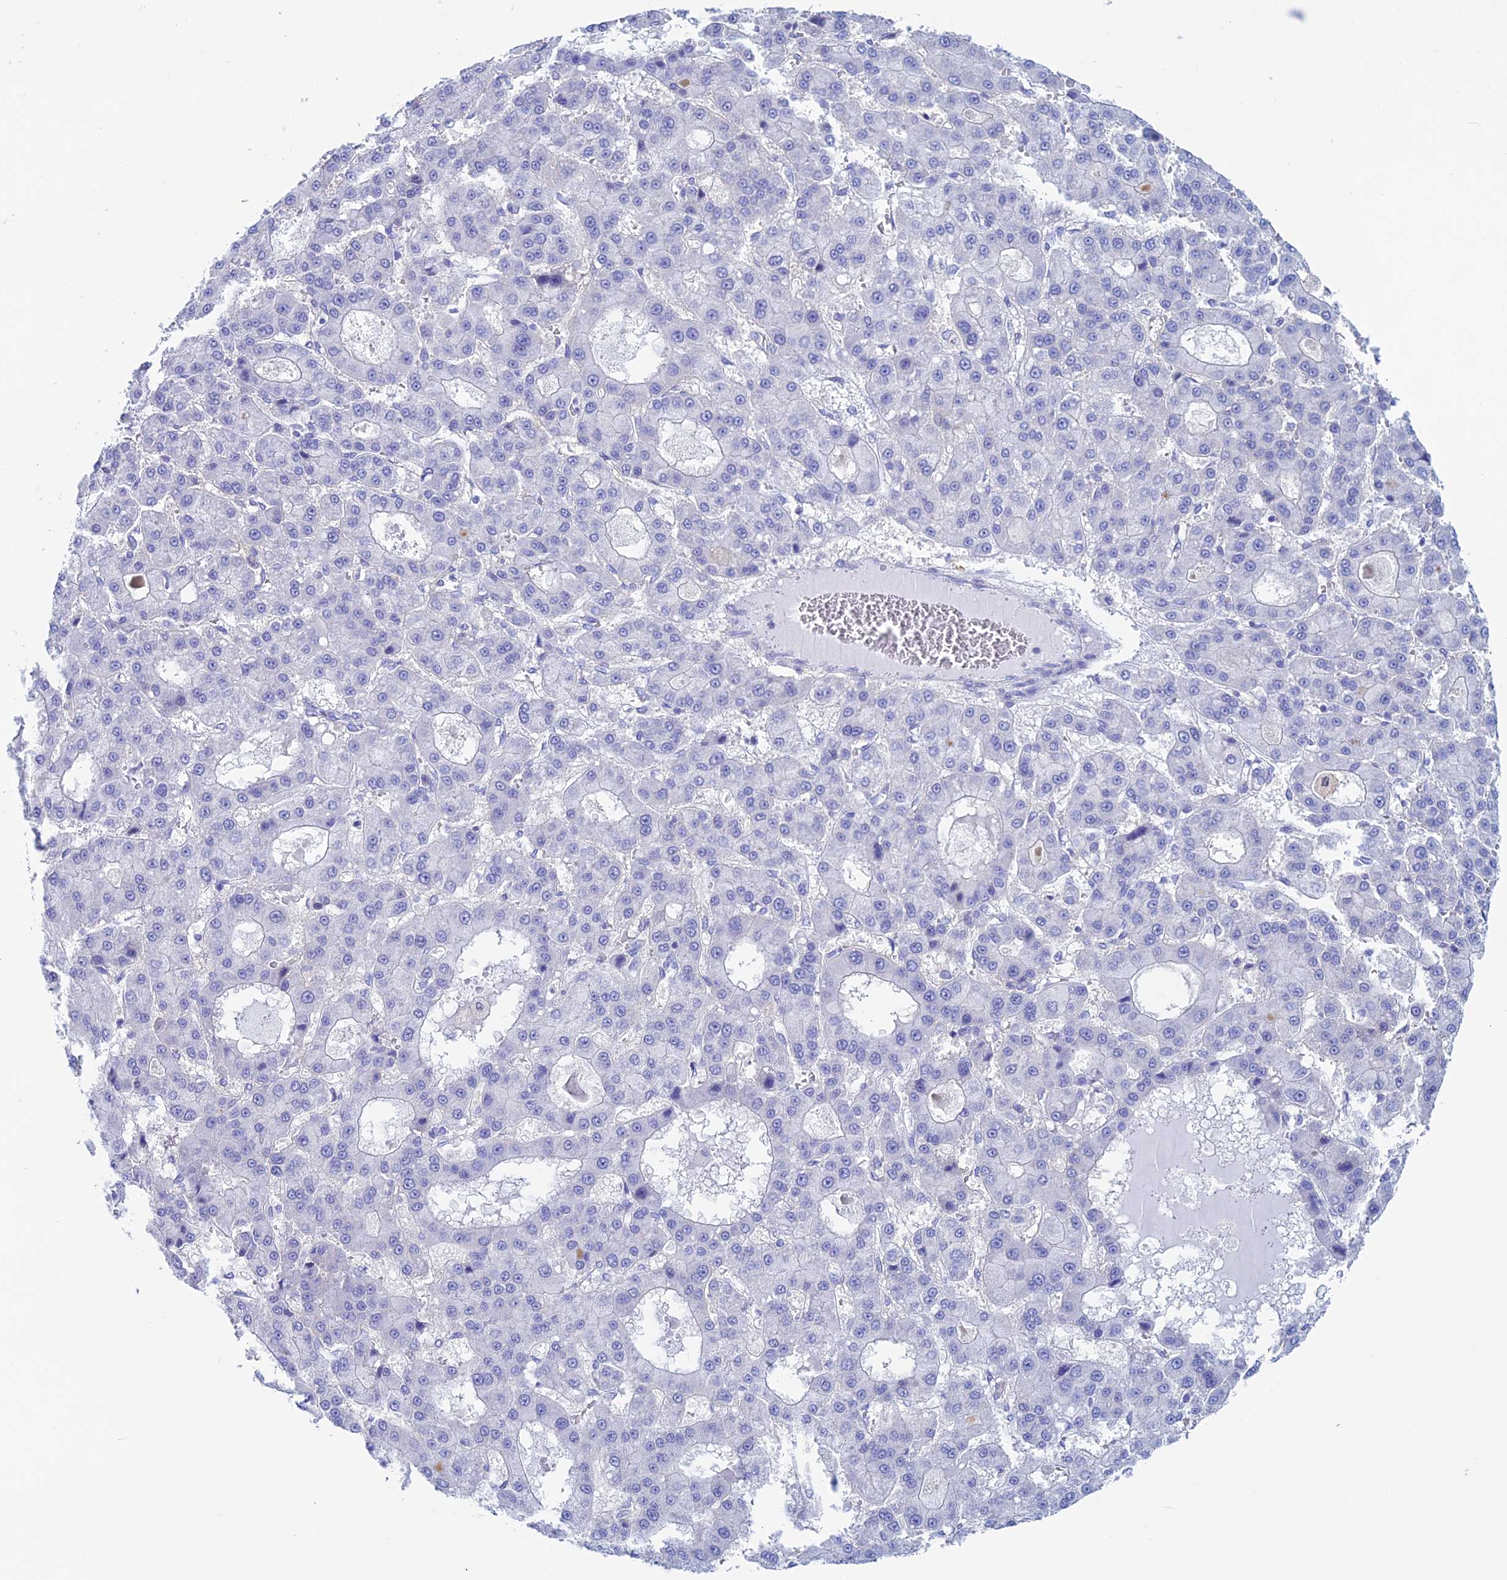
{"staining": {"intensity": "negative", "quantity": "none", "location": "none"}, "tissue": "liver cancer", "cell_type": "Tumor cells", "image_type": "cancer", "snomed": [{"axis": "morphology", "description": "Carcinoma, Hepatocellular, NOS"}, {"axis": "topography", "description": "Liver"}], "caption": "The micrograph exhibits no staining of tumor cells in hepatocellular carcinoma (liver). Nuclei are stained in blue.", "gene": "KCNK17", "patient": {"sex": "male", "age": 70}}